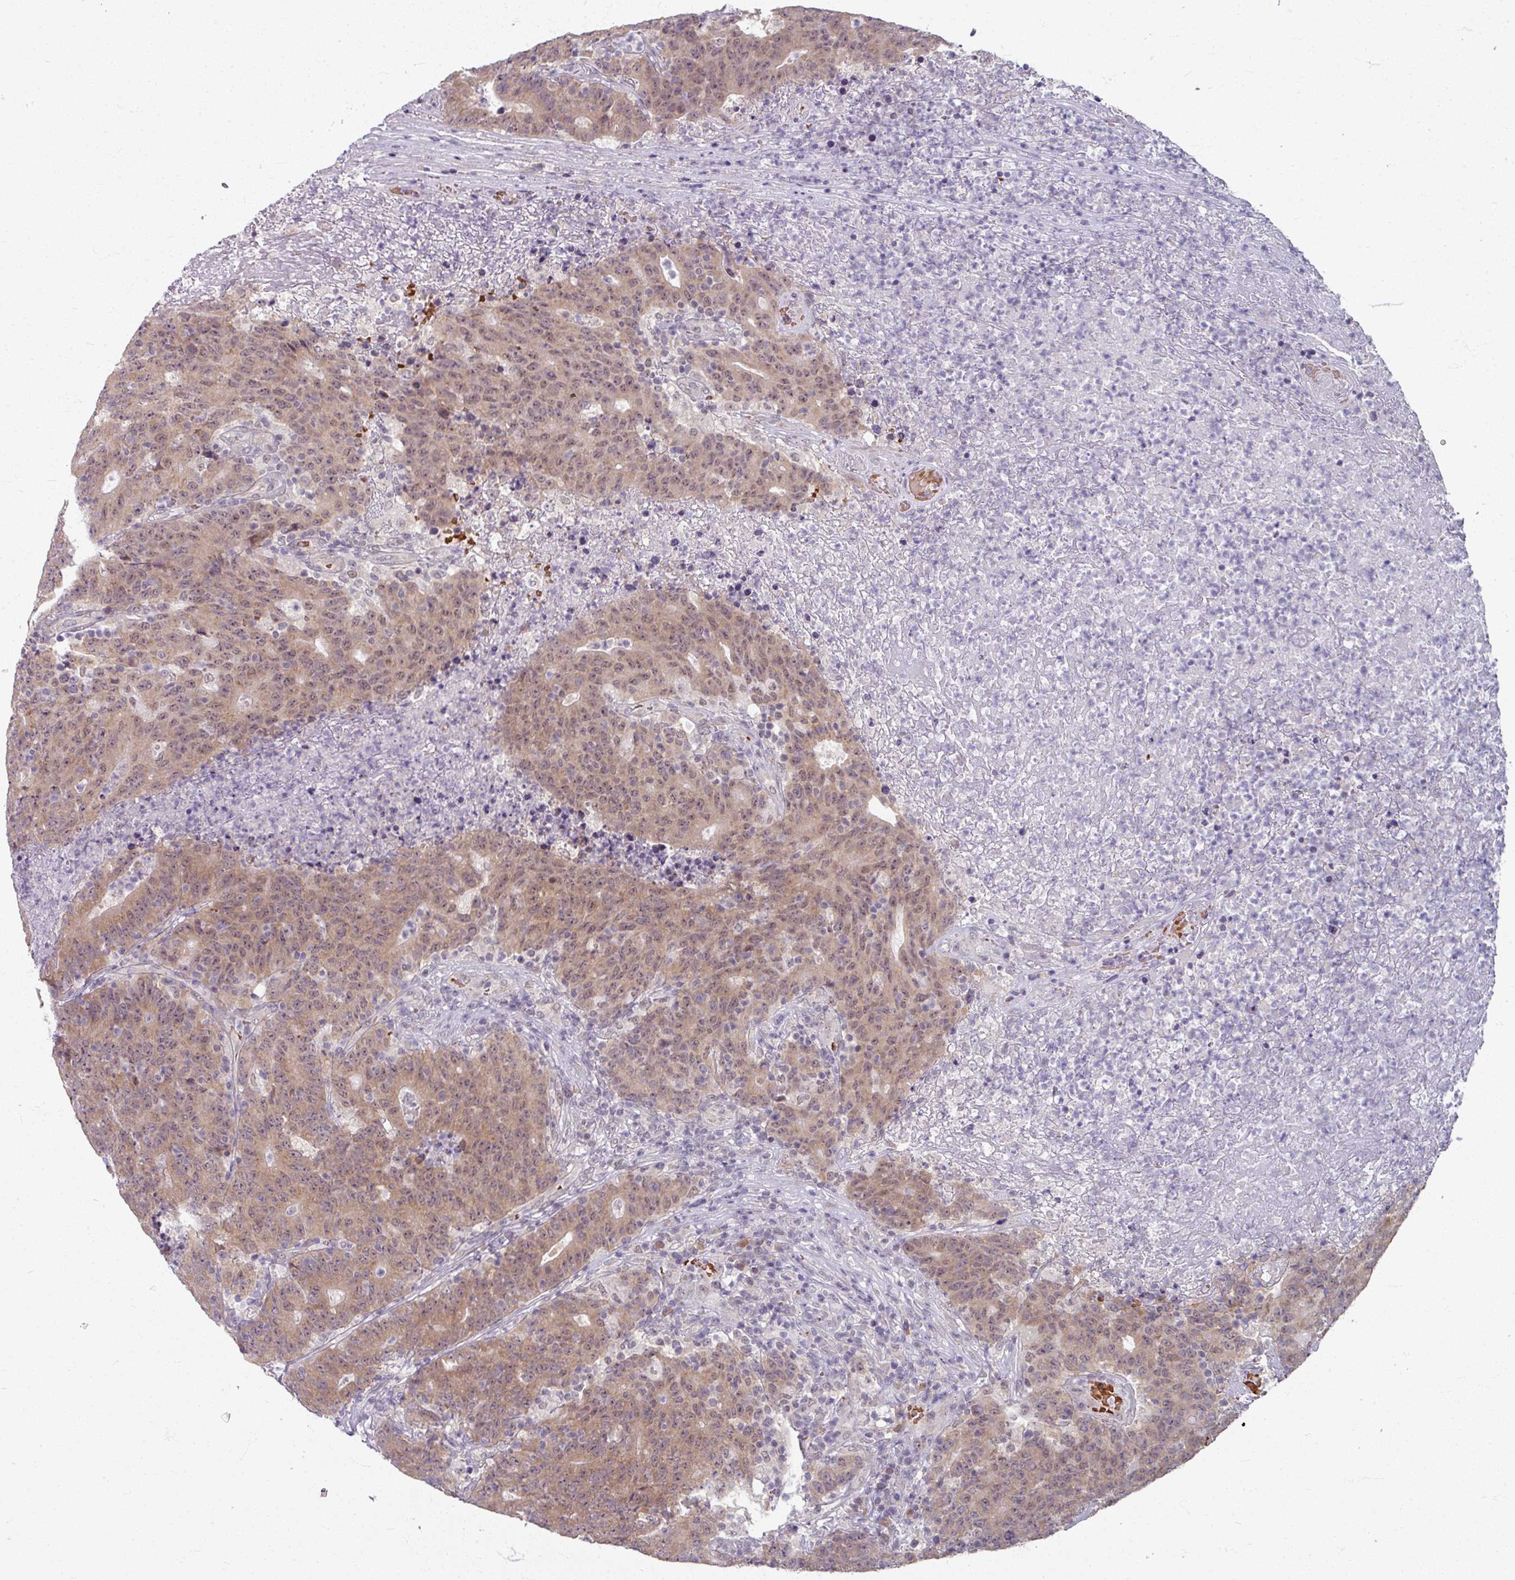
{"staining": {"intensity": "moderate", "quantity": ">75%", "location": "cytoplasmic/membranous,nuclear"}, "tissue": "colorectal cancer", "cell_type": "Tumor cells", "image_type": "cancer", "snomed": [{"axis": "morphology", "description": "Adenocarcinoma, NOS"}, {"axis": "topography", "description": "Colon"}], "caption": "A brown stain labels moderate cytoplasmic/membranous and nuclear expression of a protein in human colorectal cancer (adenocarcinoma) tumor cells. The protein is shown in brown color, while the nuclei are stained blue.", "gene": "KMT5C", "patient": {"sex": "female", "age": 75}}